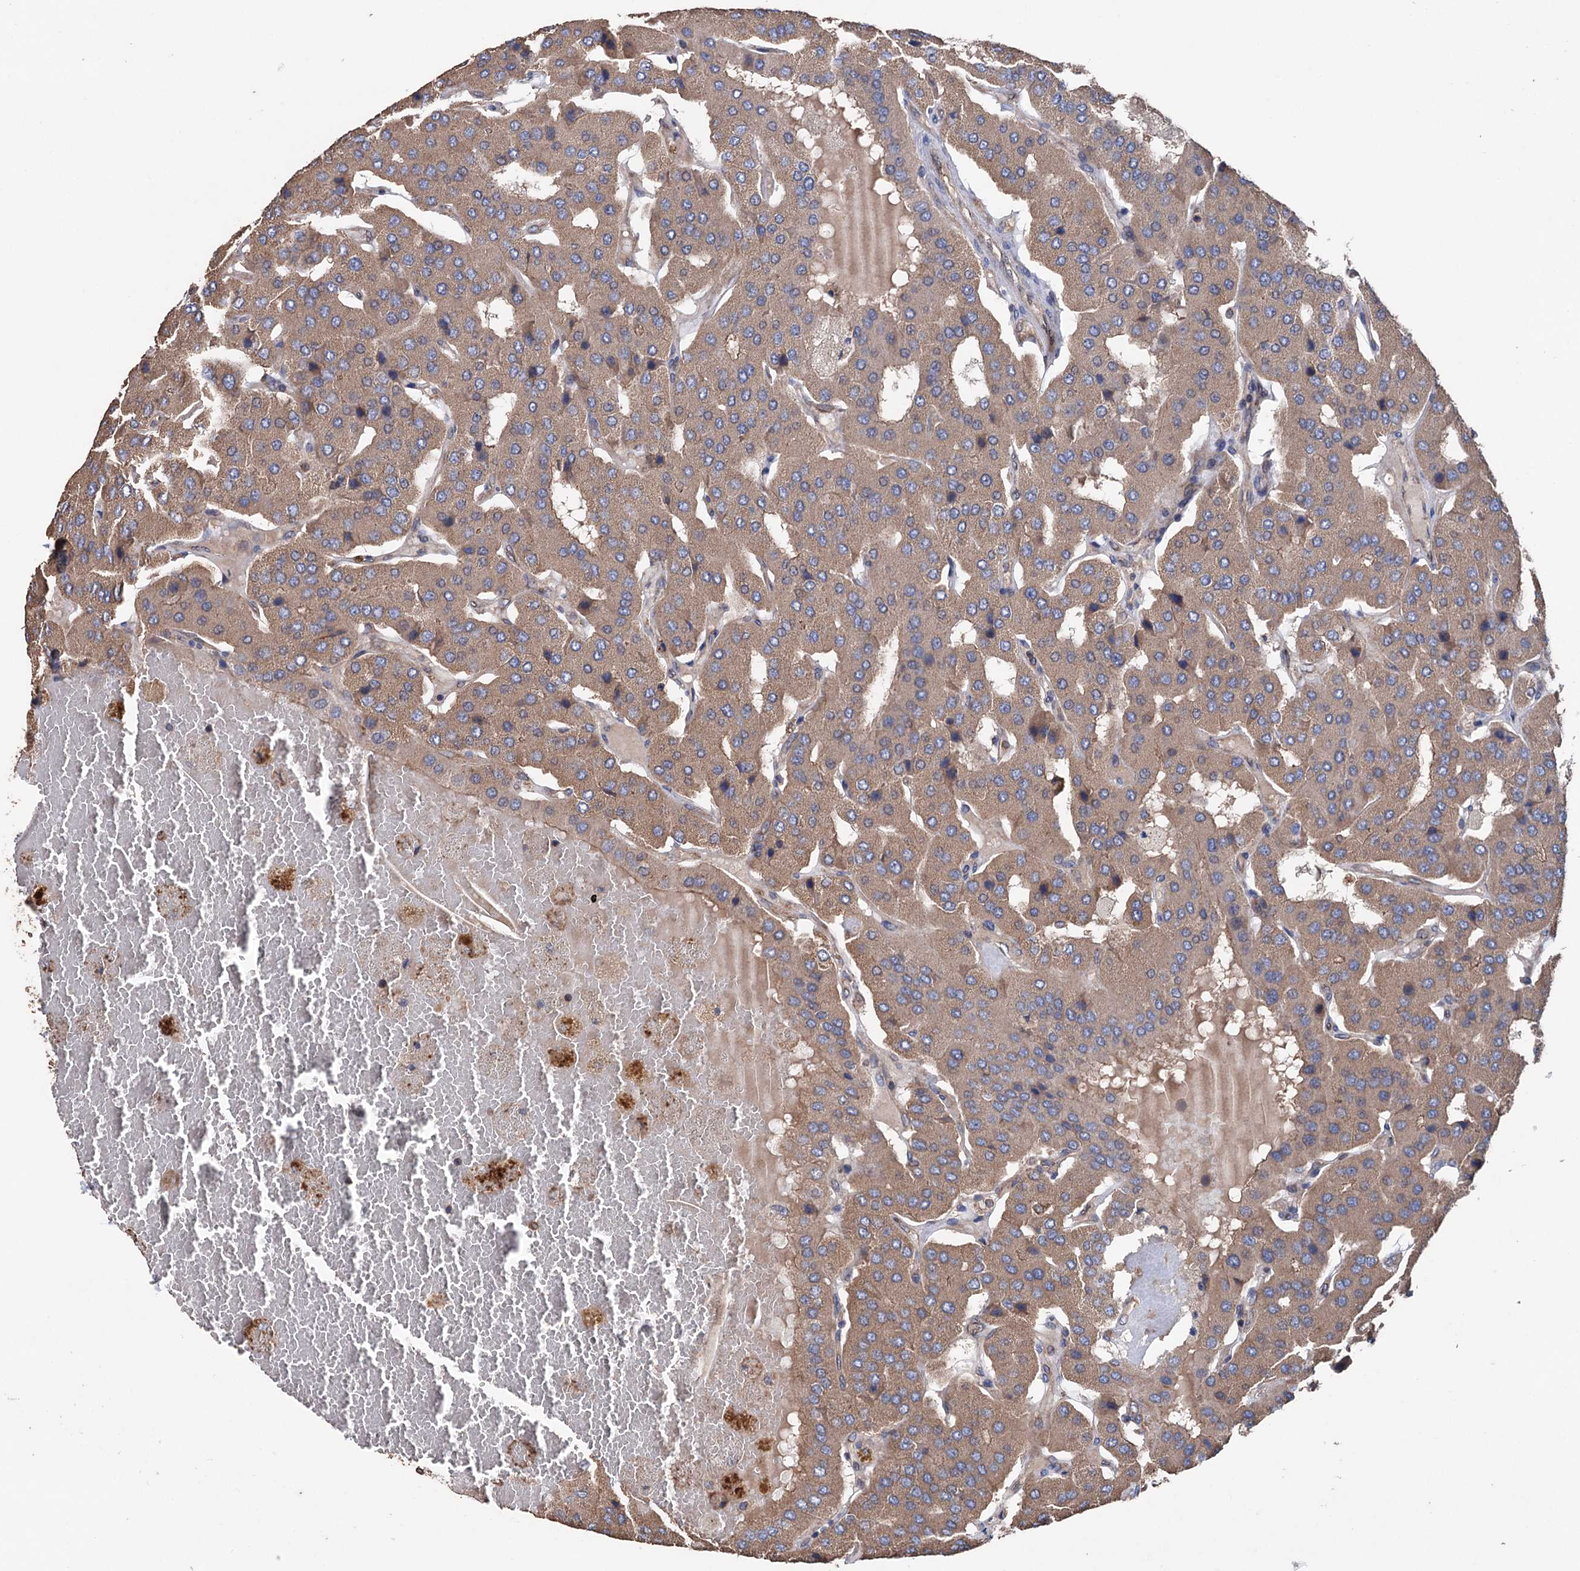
{"staining": {"intensity": "moderate", "quantity": ">75%", "location": "cytoplasmic/membranous"}, "tissue": "parathyroid gland", "cell_type": "Glandular cells", "image_type": "normal", "snomed": [{"axis": "morphology", "description": "Normal tissue, NOS"}, {"axis": "morphology", "description": "Adenoma, NOS"}, {"axis": "topography", "description": "Parathyroid gland"}], "caption": "Parathyroid gland stained with DAB (3,3'-diaminobenzidine) immunohistochemistry (IHC) shows medium levels of moderate cytoplasmic/membranous expression in about >75% of glandular cells. The staining was performed using DAB (3,3'-diaminobenzidine), with brown indicating positive protein expression. Nuclei are stained blue with hematoxylin.", "gene": "STING1", "patient": {"sex": "female", "age": 86}}